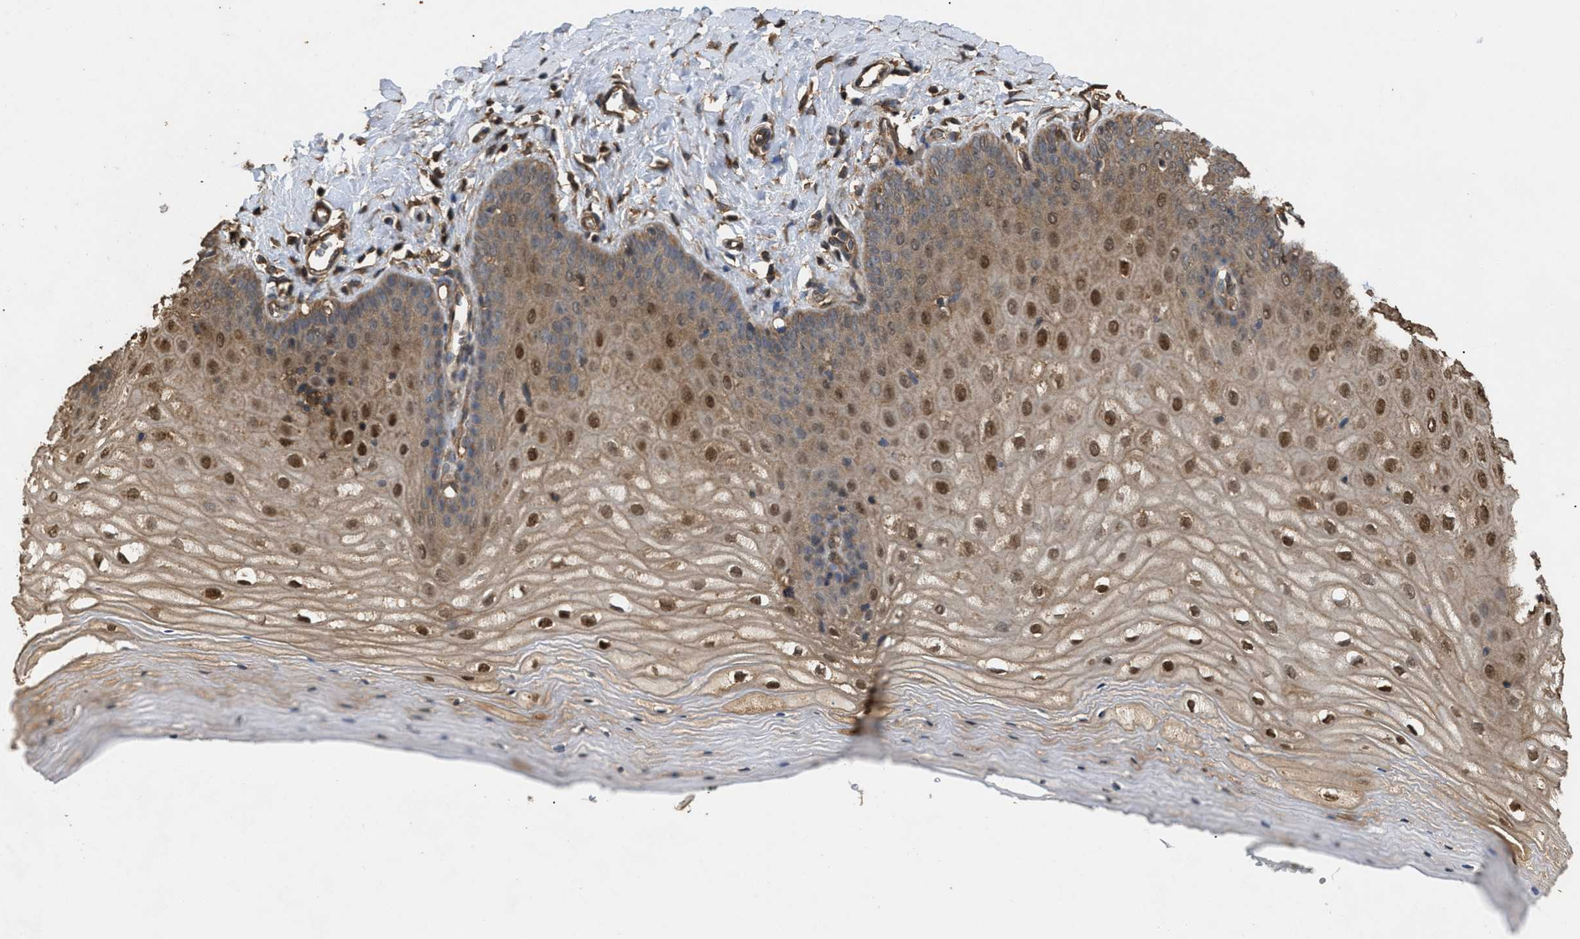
{"staining": {"intensity": "moderate", "quantity": ">75%", "location": "cytoplasmic/membranous,nuclear"}, "tissue": "cervix", "cell_type": "Squamous epithelial cells", "image_type": "normal", "snomed": [{"axis": "morphology", "description": "Normal tissue, NOS"}, {"axis": "topography", "description": "Cervix"}], "caption": "Cervix stained for a protein shows moderate cytoplasmic/membranous,nuclear positivity in squamous epithelial cells. Using DAB (brown) and hematoxylin (blue) stains, captured at high magnification using brightfield microscopy.", "gene": "CALM1", "patient": {"sex": "female", "age": 55}}